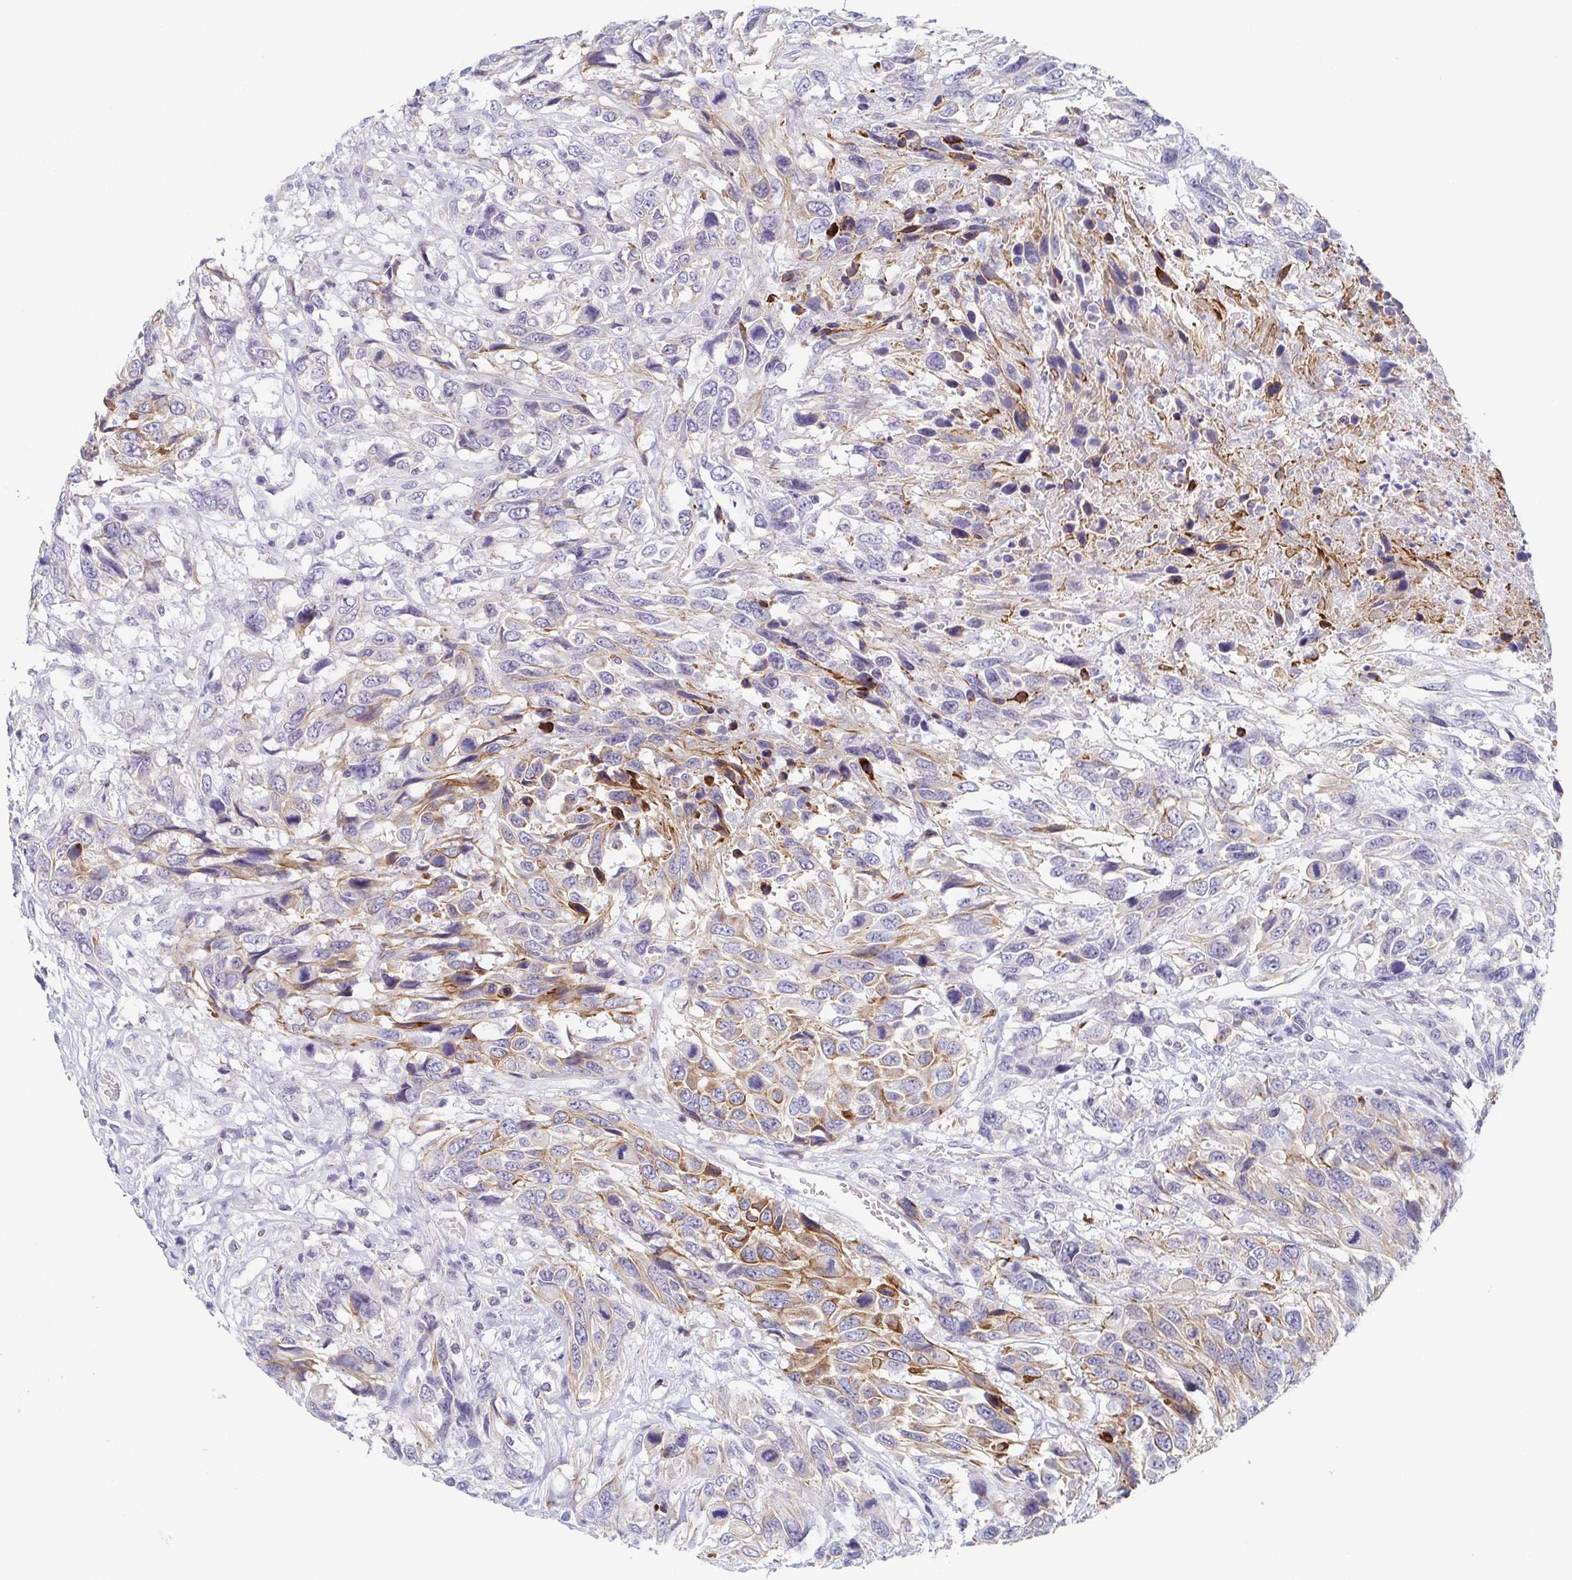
{"staining": {"intensity": "moderate", "quantity": "<25%", "location": "cytoplasmic/membranous"}, "tissue": "urothelial cancer", "cell_type": "Tumor cells", "image_type": "cancer", "snomed": [{"axis": "morphology", "description": "Urothelial carcinoma, High grade"}, {"axis": "topography", "description": "Urinary bladder"}], "caption": "Moderate cytoplasmic/membranous protein staining is identified in about <25% of tumor cells in urothelial cancer.", "gene": "RHOV", "patient": {"sex": "female", "age": 70}}